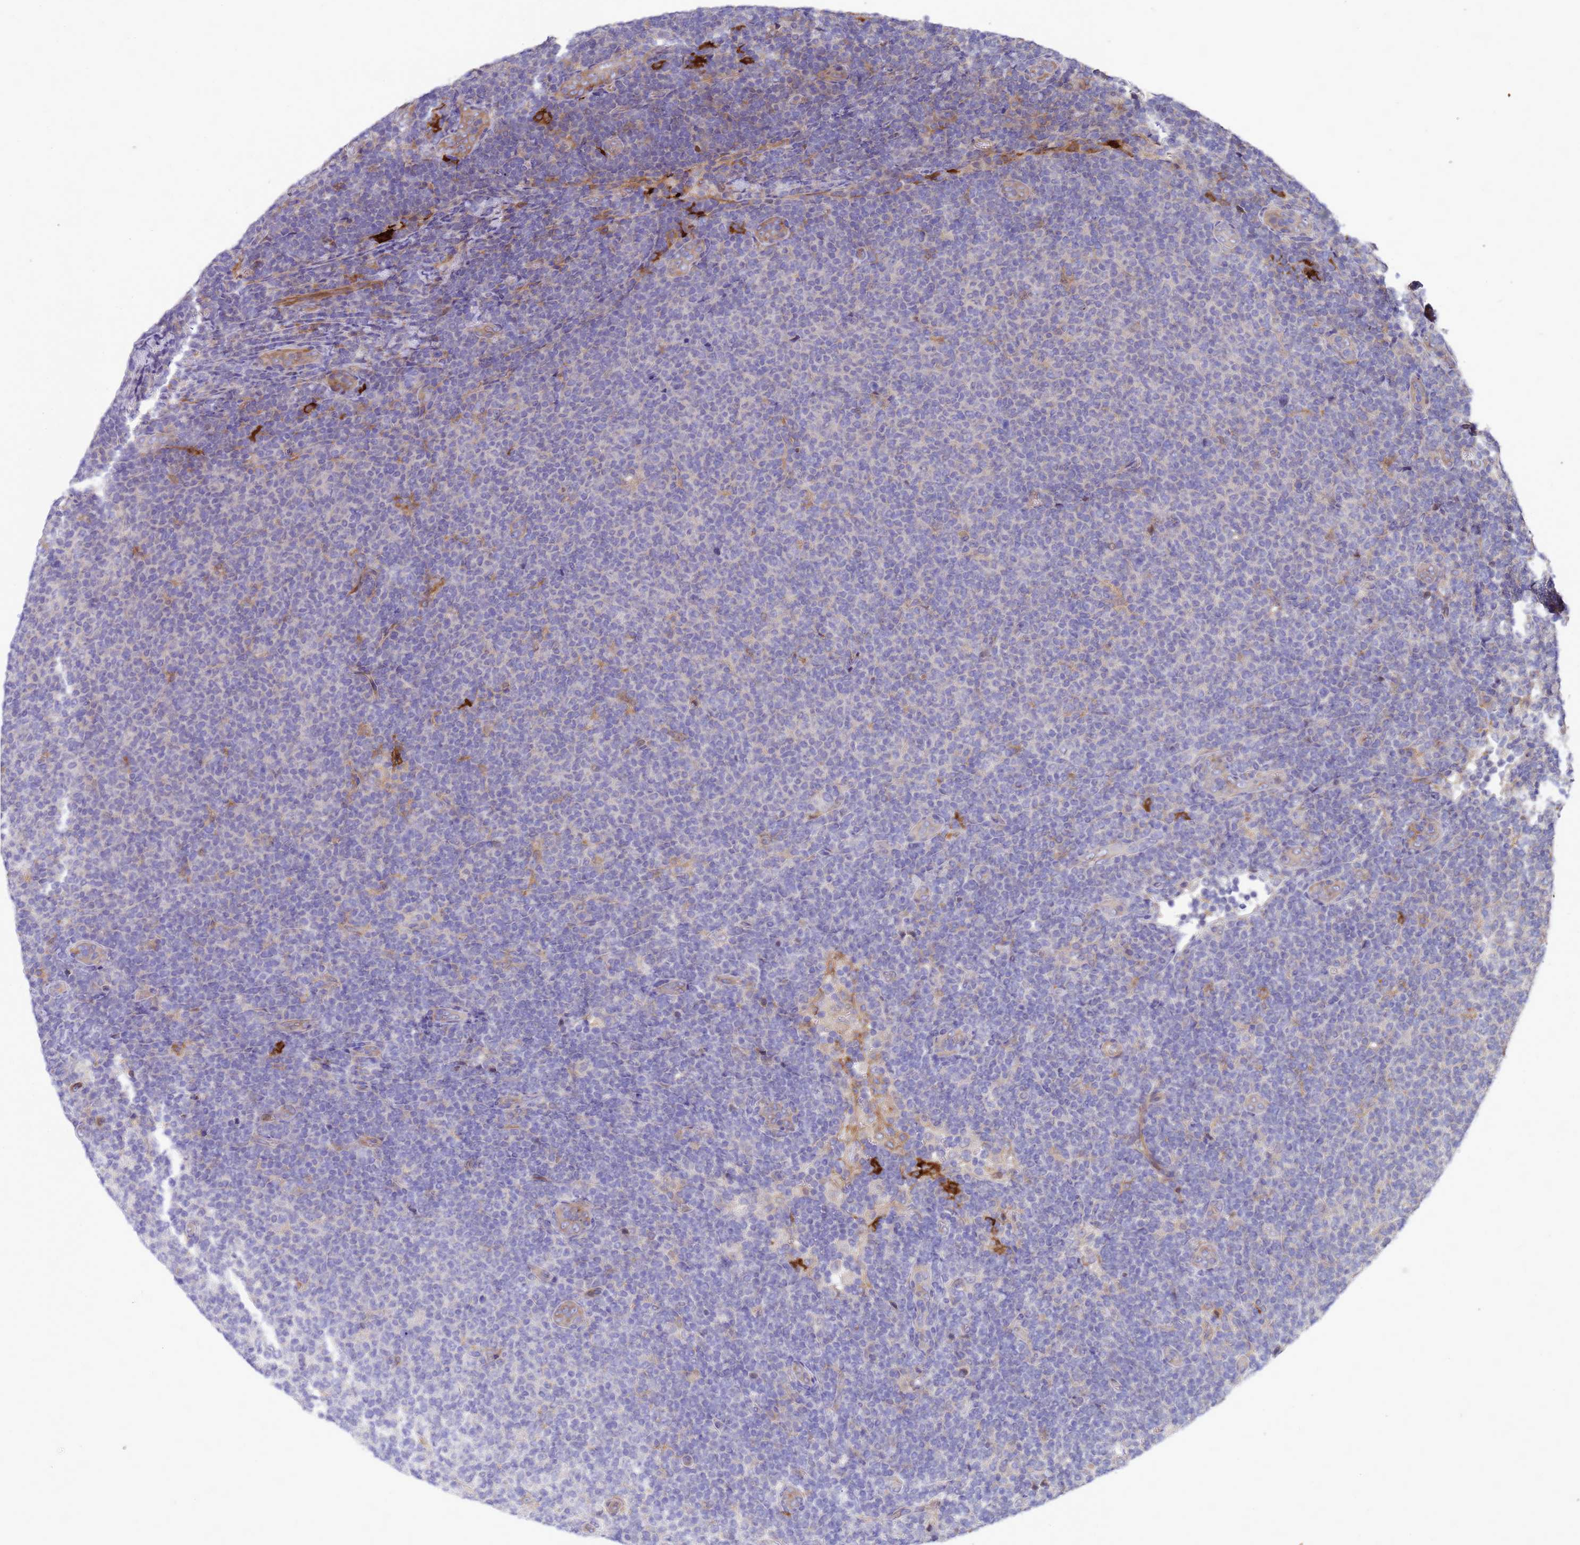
{"staining": {"intensity": "negative", "quantity": "none", "location": "none"}, "tissue": "lymphoma", "cell_type": "Tumor cells", "image_type": "cancer", "snomed": [{"axis": "morphology", "description": "Malignant lymphoma, non-Hodgkin's type, Low grade"}, {"axis": "topography", "description": "Lymph node"}], "caption": "Immunohistochemistry of lymphoma exhibits no expression in tumor cells.", "gene": "RNF215", "patient": {"sex": "male", "age": 66}}